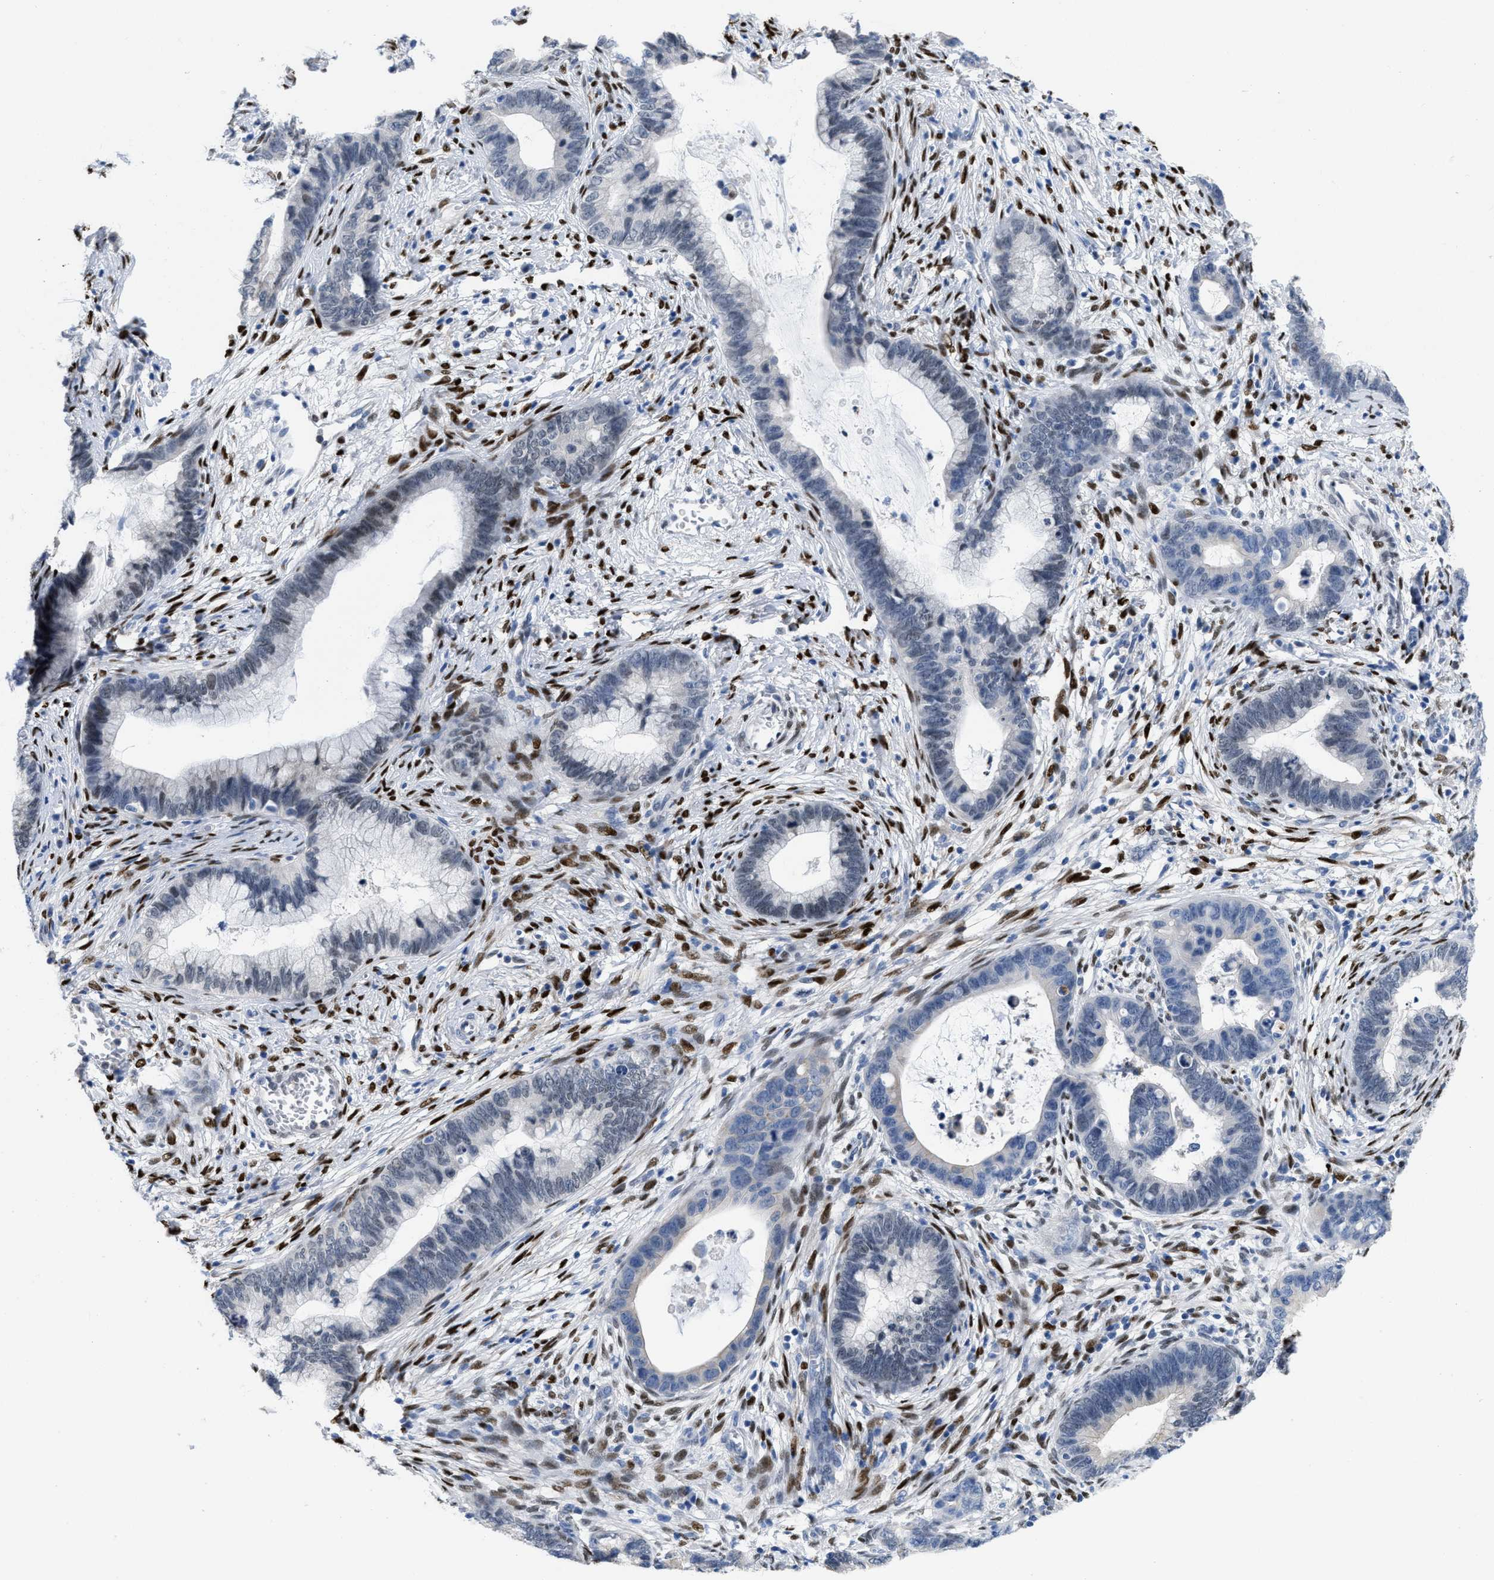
{"staining": {"intensity": "weak", "quantity": "<25%", "location": "nuclear"}, "tissue": "cervical cancer", "cell_type": "Tumor cells", "image_type": "cancer", "snomed": [{"axis": "morphology", "description": "Adenocarcinoma, NOS"}, {"axis": "topography", "description": "Cervix"}], "caption": "This is an immunohistochemistry (IHC) histopathology image of cervical adenocarcinoma. There is no positivity in tumor cells.", "gene": "NFIX", "patient": {"sex": "female", "age": 44}}